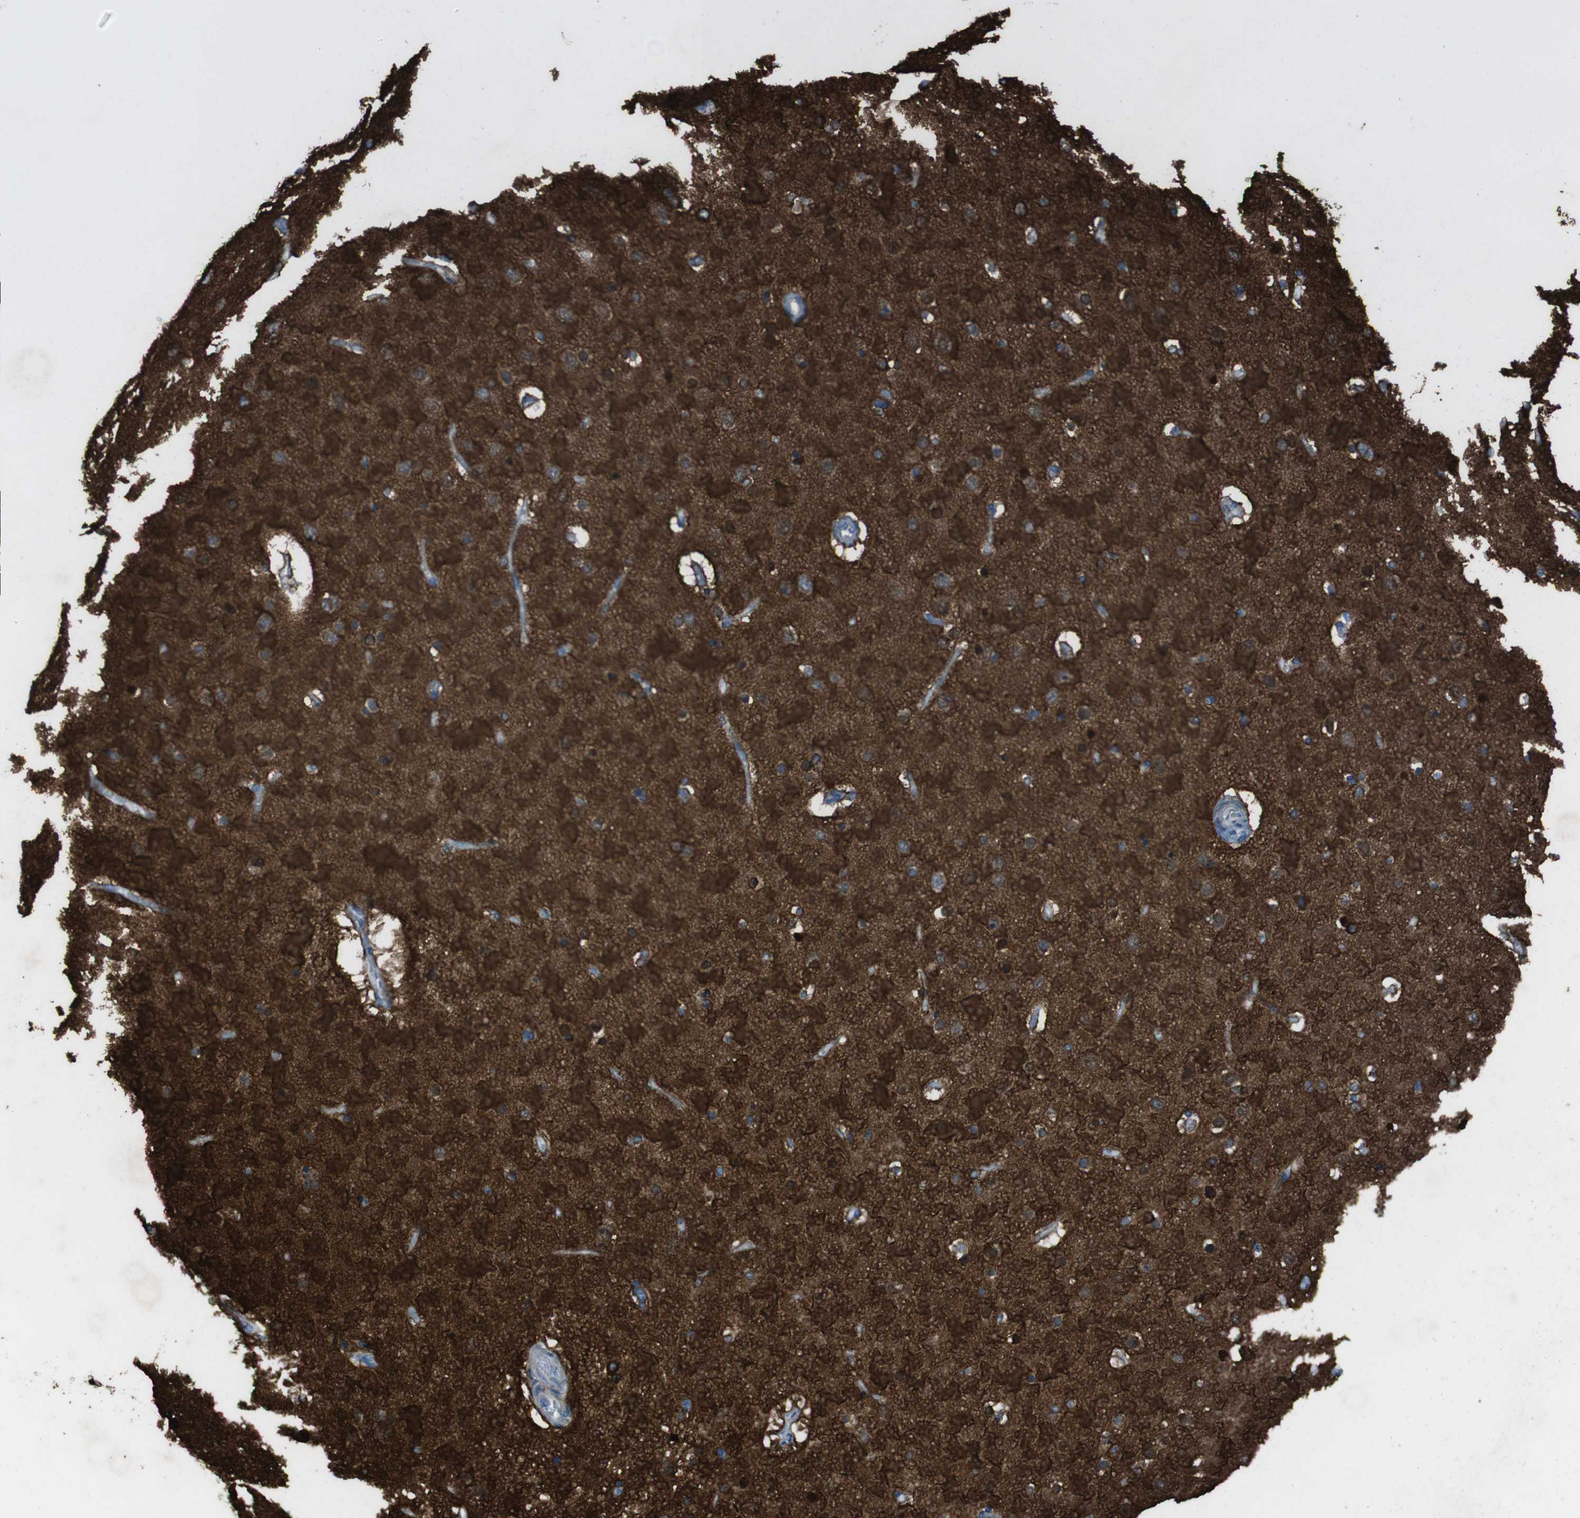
{"staining": {"intensity": "negative", "quantity": "none", "location": "none"}, "tissue": "cerebral cortex", "cell_type": "Endothelial cells", "image_type": "normal", "snomed": [{"axis": "morphology", "description": "Normal tissue, NOS"}, {"axis": "topography", "description": "Cerebral cortex"}], "caption": "Immunohistochemistry photomicrograph of unremarkable cerebral cortex: human cerebral cortex stained with DAB (3,3'-diaminobenzidine) demonstrates no significant protein expression in endothelial cells. (DAB immunohistochemistry (IHC) visualized using brightfield microscopy, high magnification).", "gene": "TUBB2A", "patient": {"sex": "female", "age": 54}}